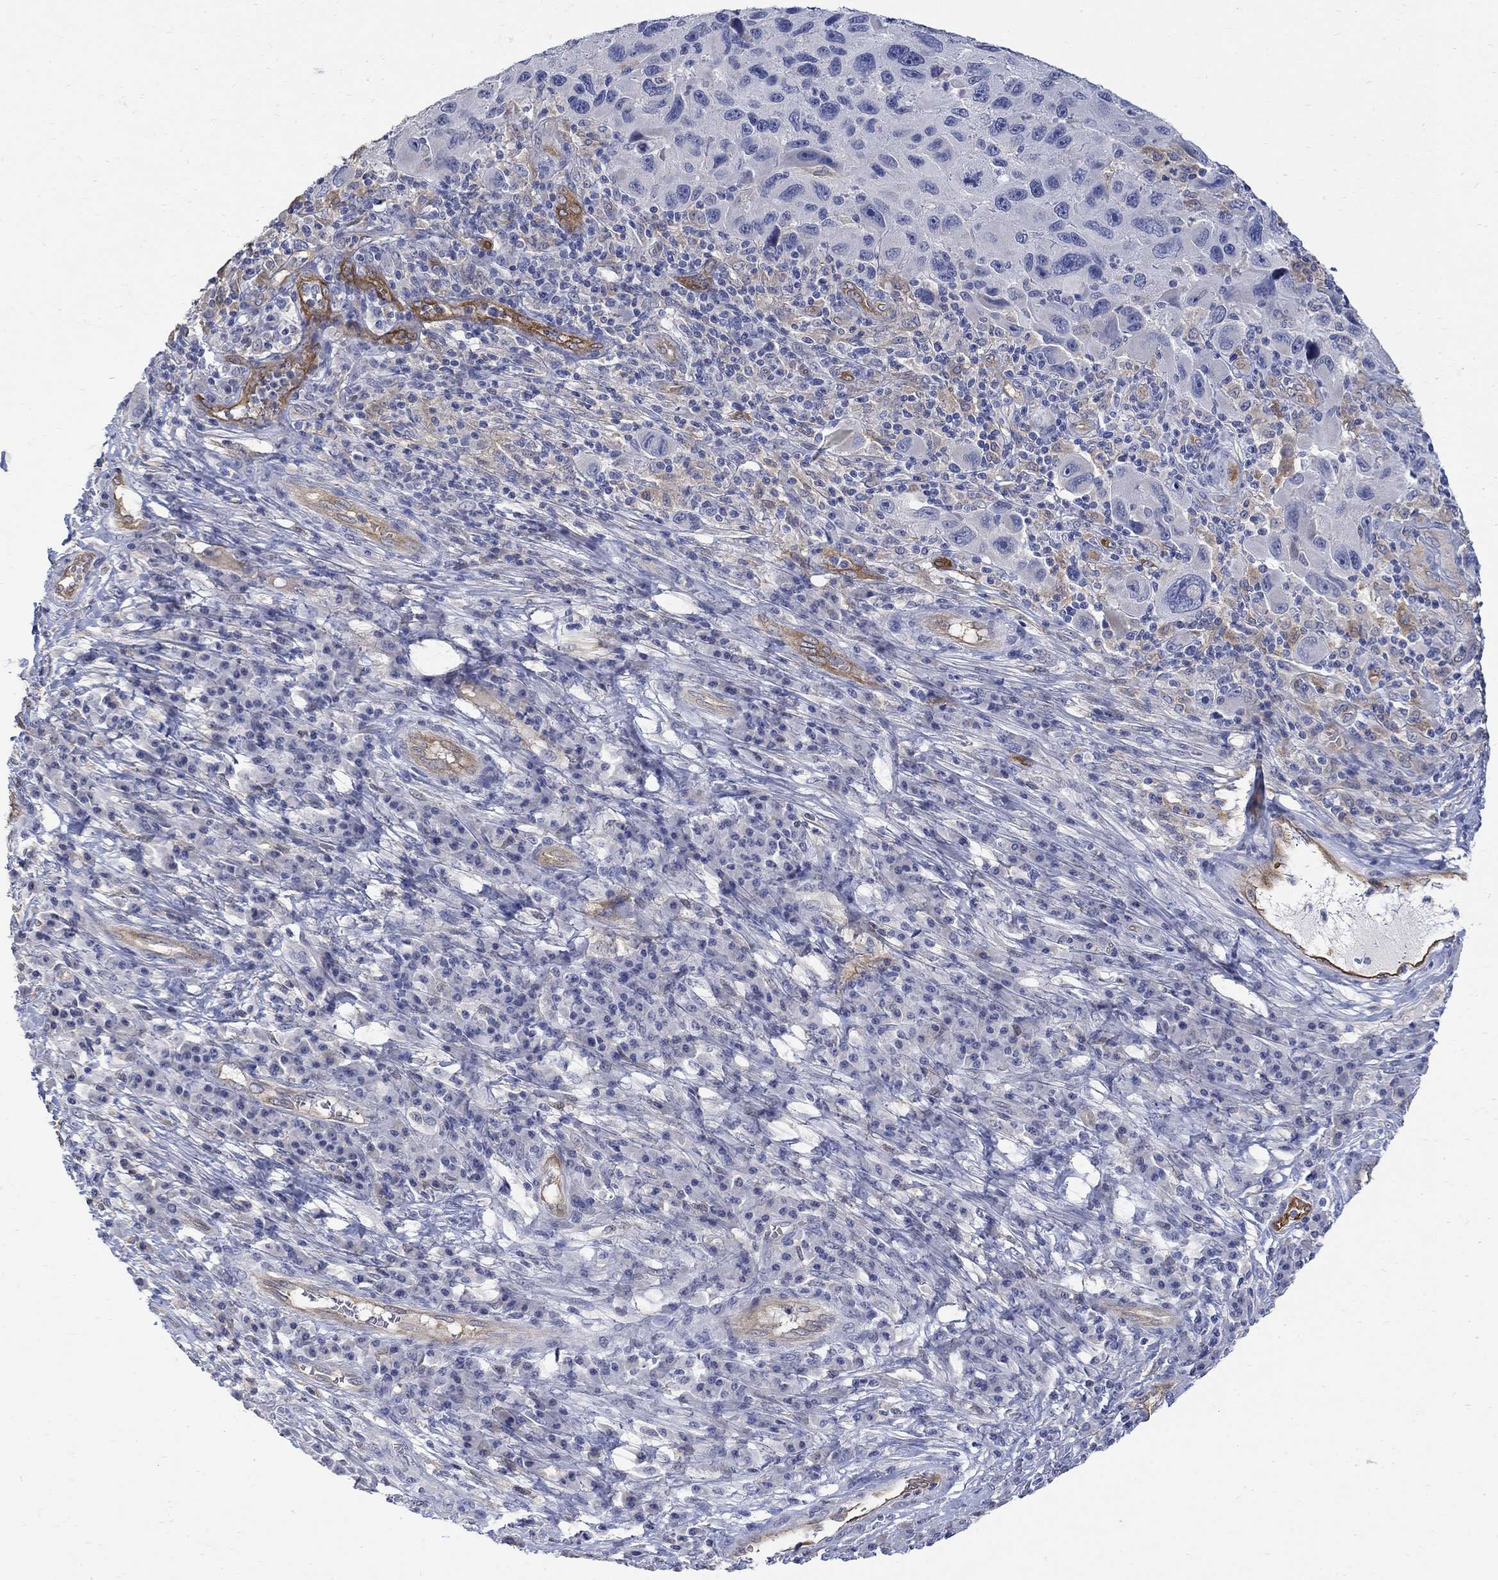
{"staining": {"intensity": "negative", "quantity": "none", "location": "none"}, "tissue": "melanoma", "cell_type": "Tumor cells", "image_type": "cancer", "snomed": [{"axis": "morphology", "description": "Malignant melanoma, NOS"}, {"axis": "topography", "description": "Skin"}], "caption": "DAB (3,3'-diaminobenzidine) immunohistochemical staining of melanoma shows no significant staining in tumor cells.", "gene": "TGM2", "patient": {"sex": "male", "age": 53}}